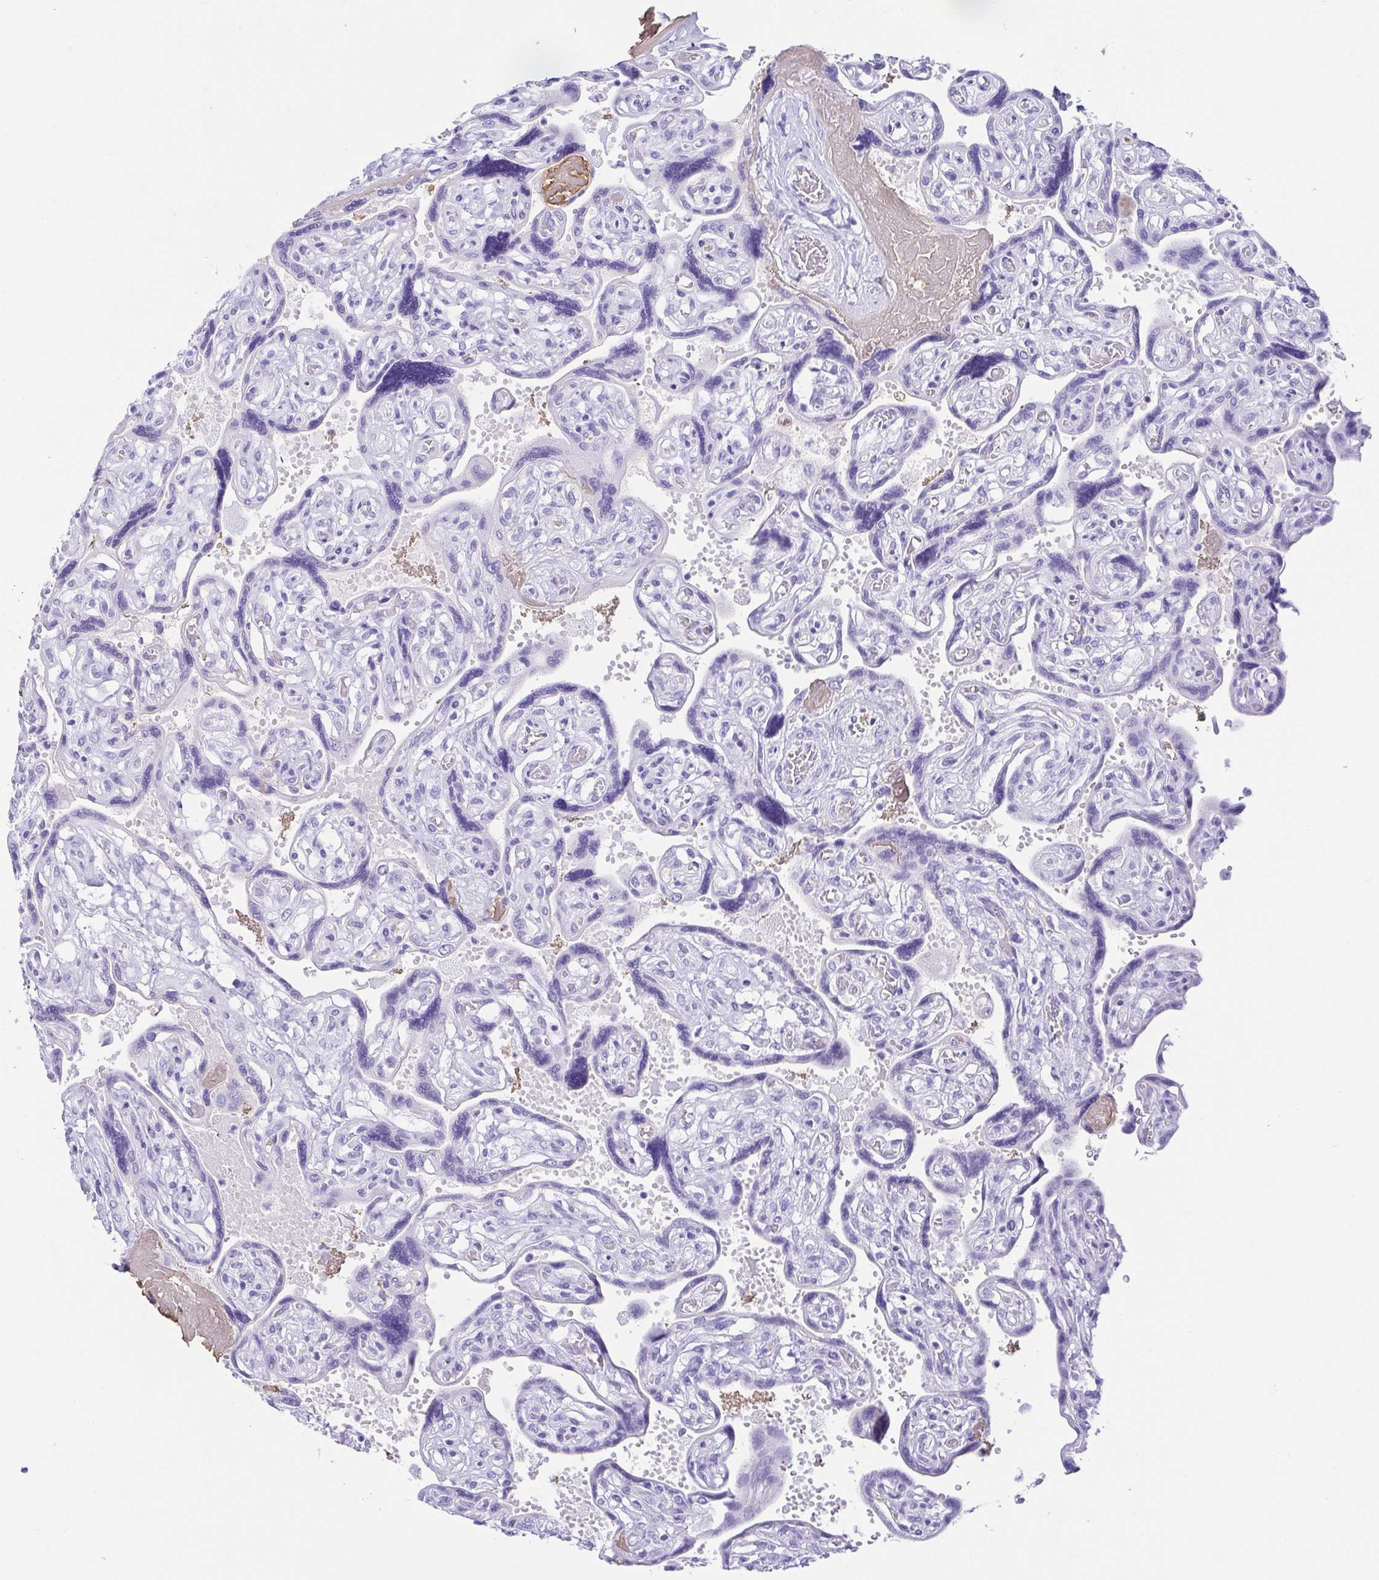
{"staining": {"intensity": "negative", "quantity": "none", "location": "none"}, "tissue": "placenta", "cell_type": "Decidual cells", "image_type": "normal", "snomed": [{"axis": "morphology", "description": "Normal tissue, NOS"}, {"axis": "topography", "description": "Placenta"}], "caption": "DAB immunohistochemical staining of unremarkable placenta exhibits no significant expression in decidual cells. (DAB immunohistochemistry (IHC) visualized using brightfield microscopy, high magnification).", "gene": "GKN1", "patient": {"sex": "female", "age": 32}}